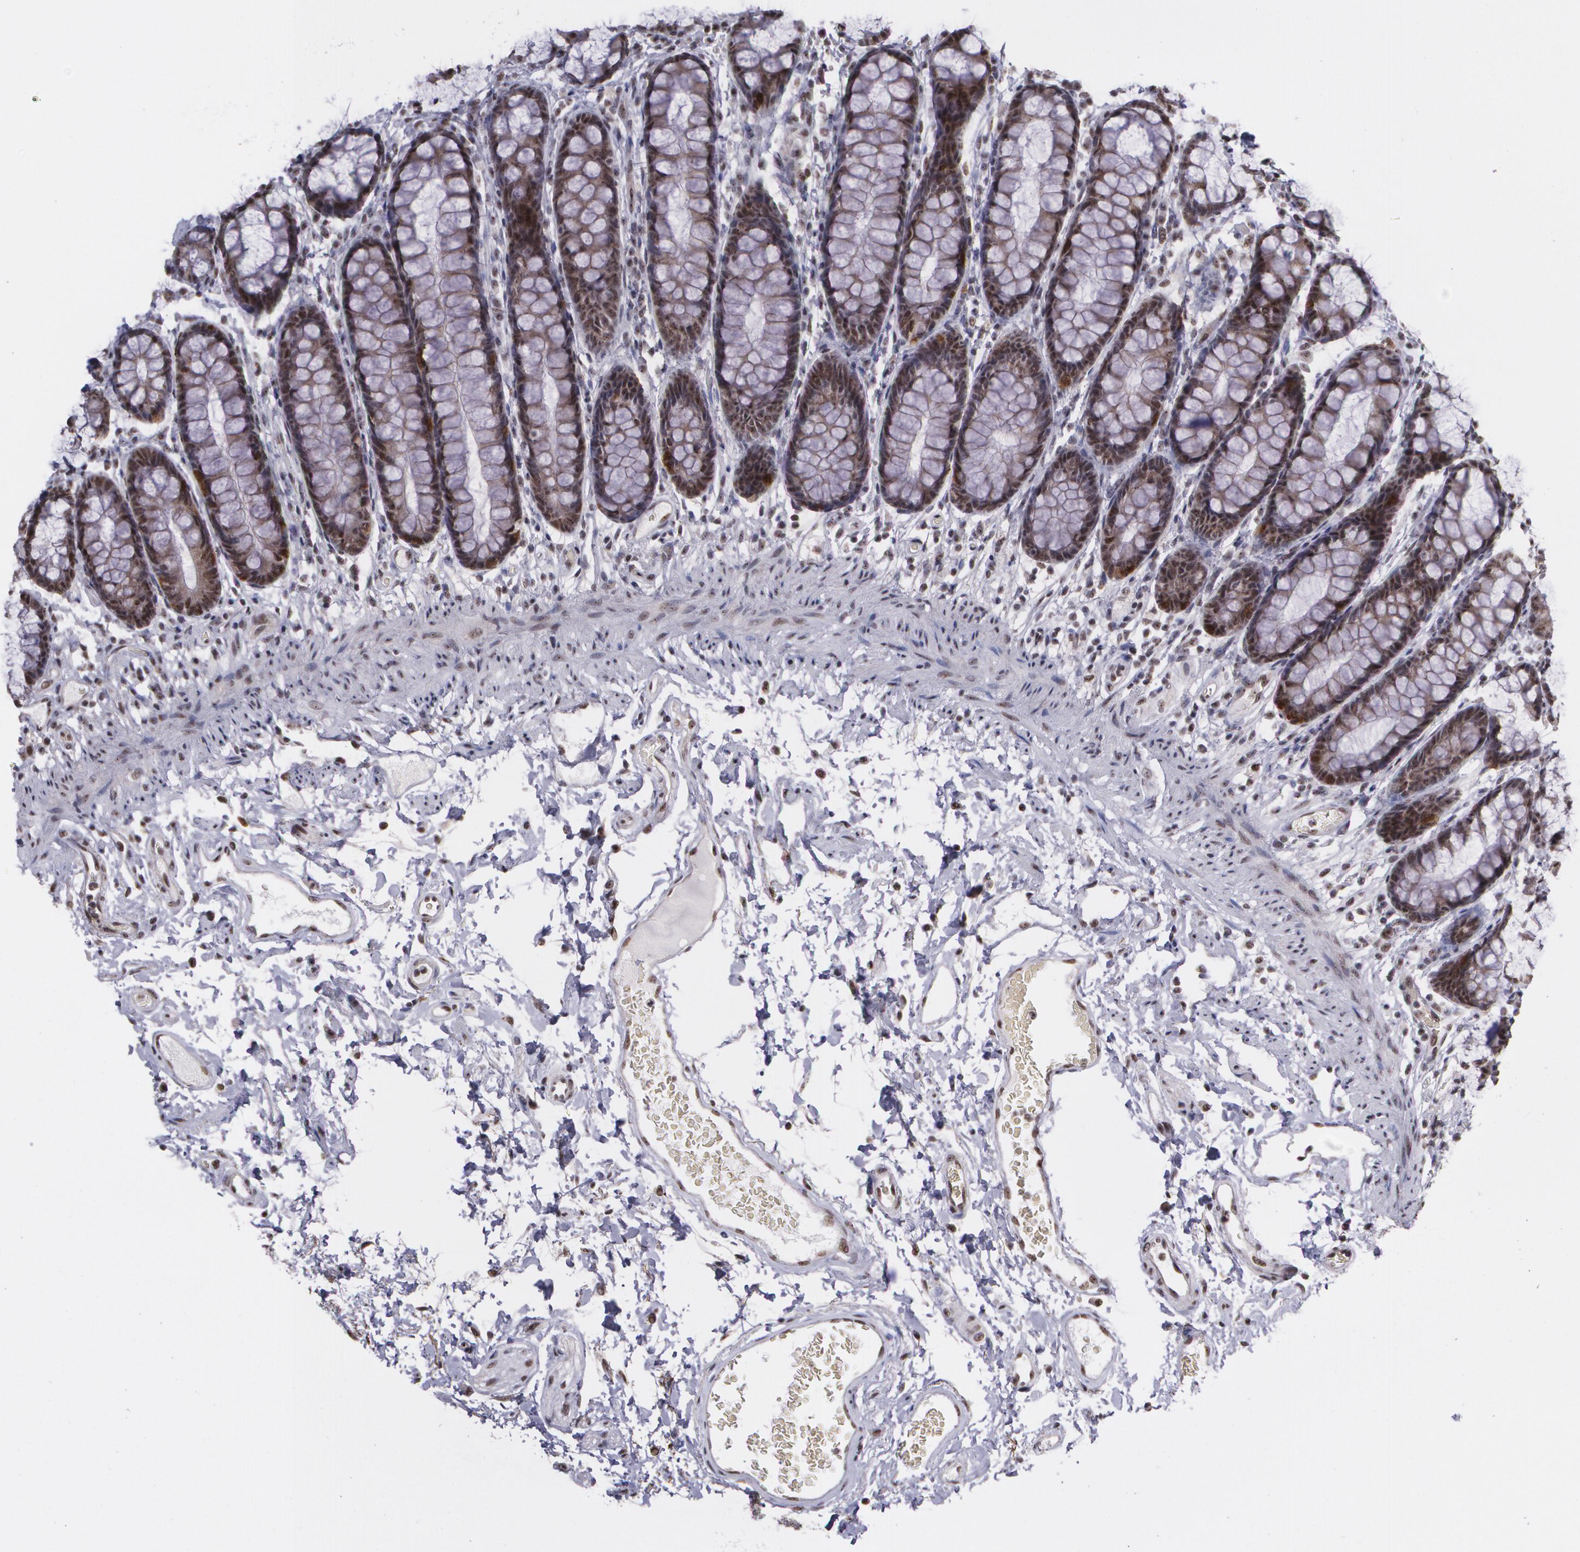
{"staining": {"intensity": "strong", "quantity": ">75%", "location": "cytoplasmic/membranous,nuclear"}, "tissue": "rectum", "cell_type": "Glandular cells", "image_type": "normal", "snomed": [{"axis": "morphology", "description": "Normal tissue, NOS"}, {"axis": "topography", "description": "Rectum"}], "caption": "Rectum stained with DAB immunohistochemistry reveals high levels of strong cytoplasmic/membranous,nuclear positivity in about >75% of glandular cells. (IHC, brightfield microscopy, high magnification).", "gene": "C6orf15", "patient": {"sex": "male", "age": 92}}